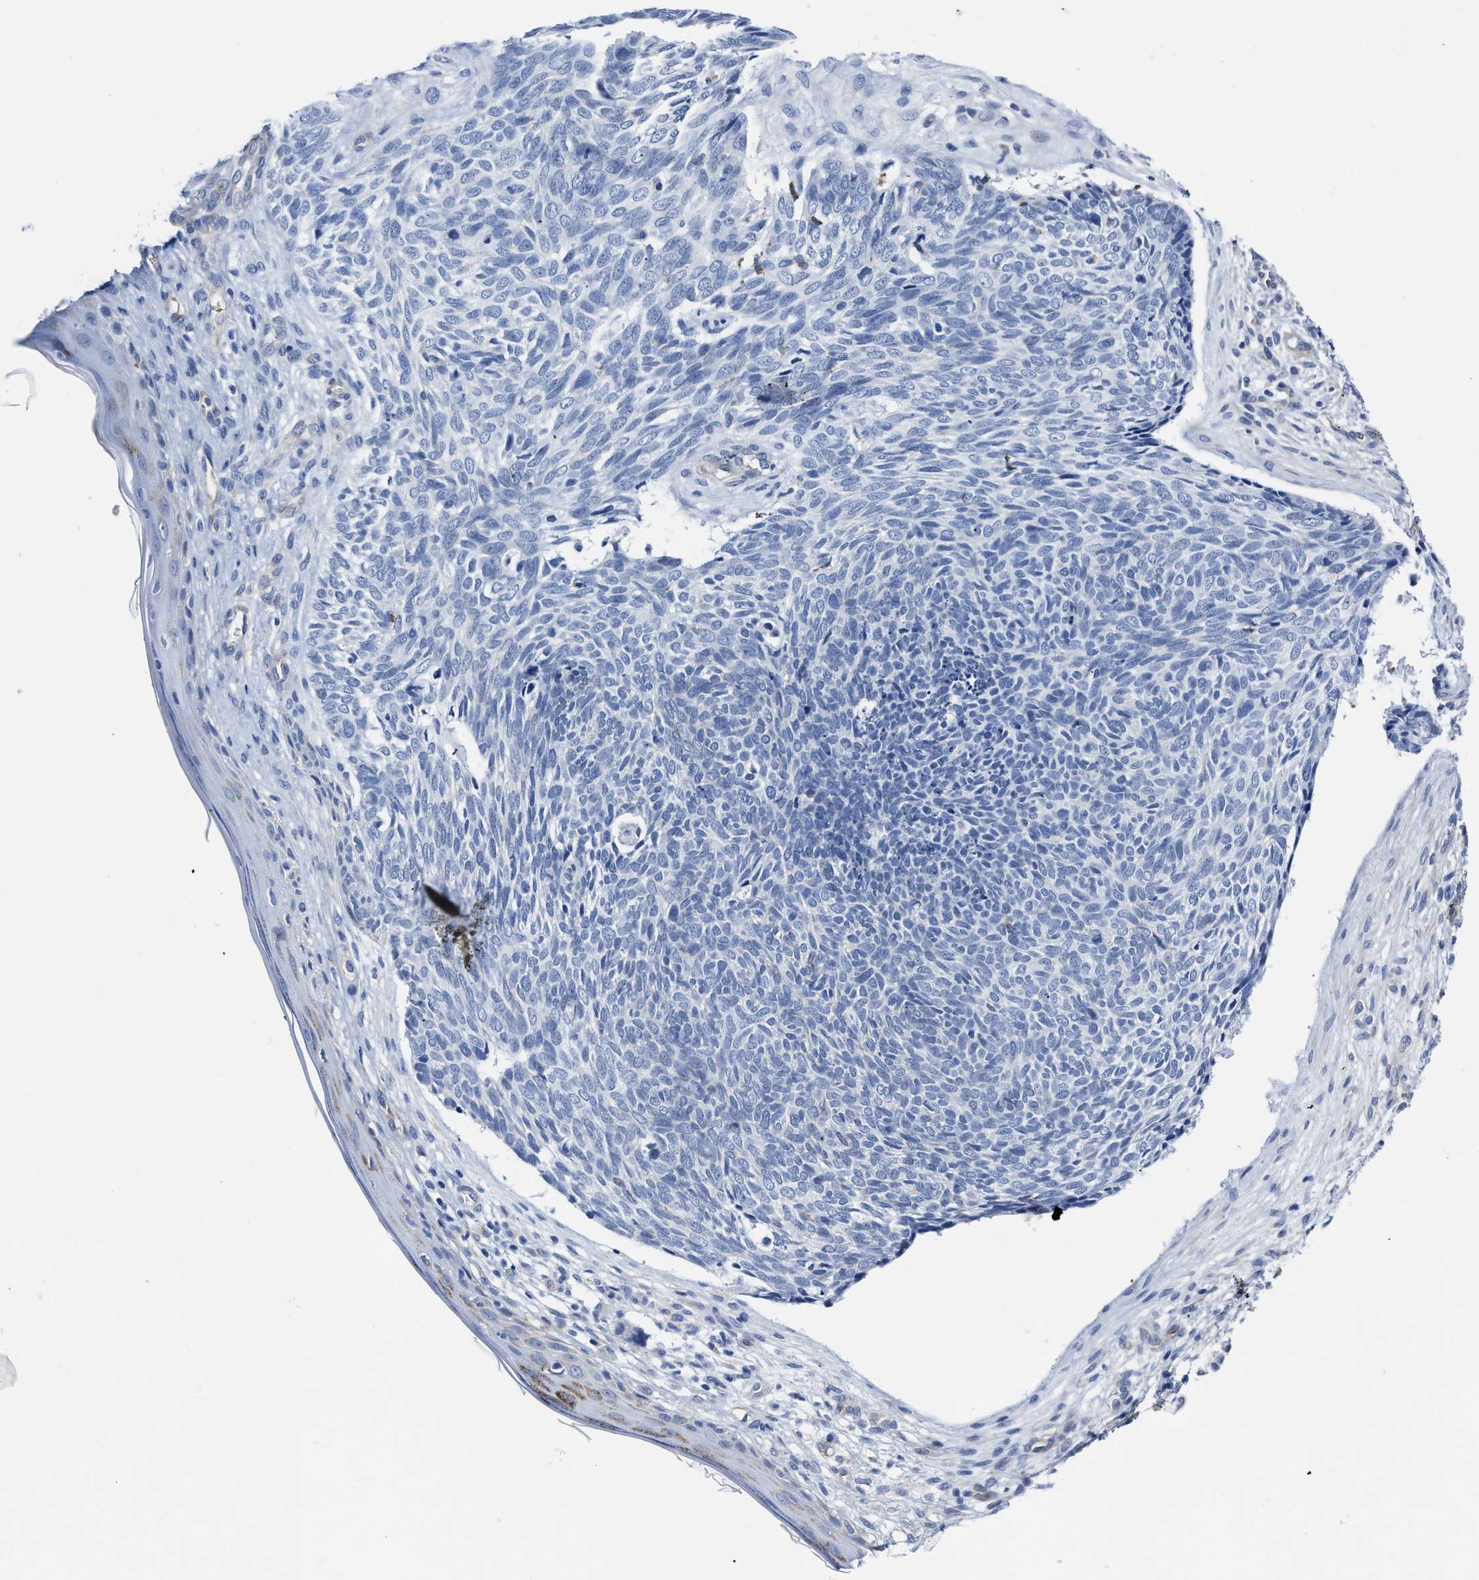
{"staining": {"intensity": "negative", "quantity": "none", "location": "none"}, "tissue": "skin cancer", "cell_type": "Tumor cells", "image_type": "cancer", "snomed": [{"axis": "morphology", "description": "Basal cell carcinoma"}, {"axis": "topography", "description": "Skin"}], "caption": "High magnification brightfield microscopy of basal cell carcinoma (skin) stained with DAB (brown) and counterstained with hematoxylin (blue): tumor cells show no significant positivity.", "gene": "KCNMB3", "patient": {"sex": "female", "age": 84}}